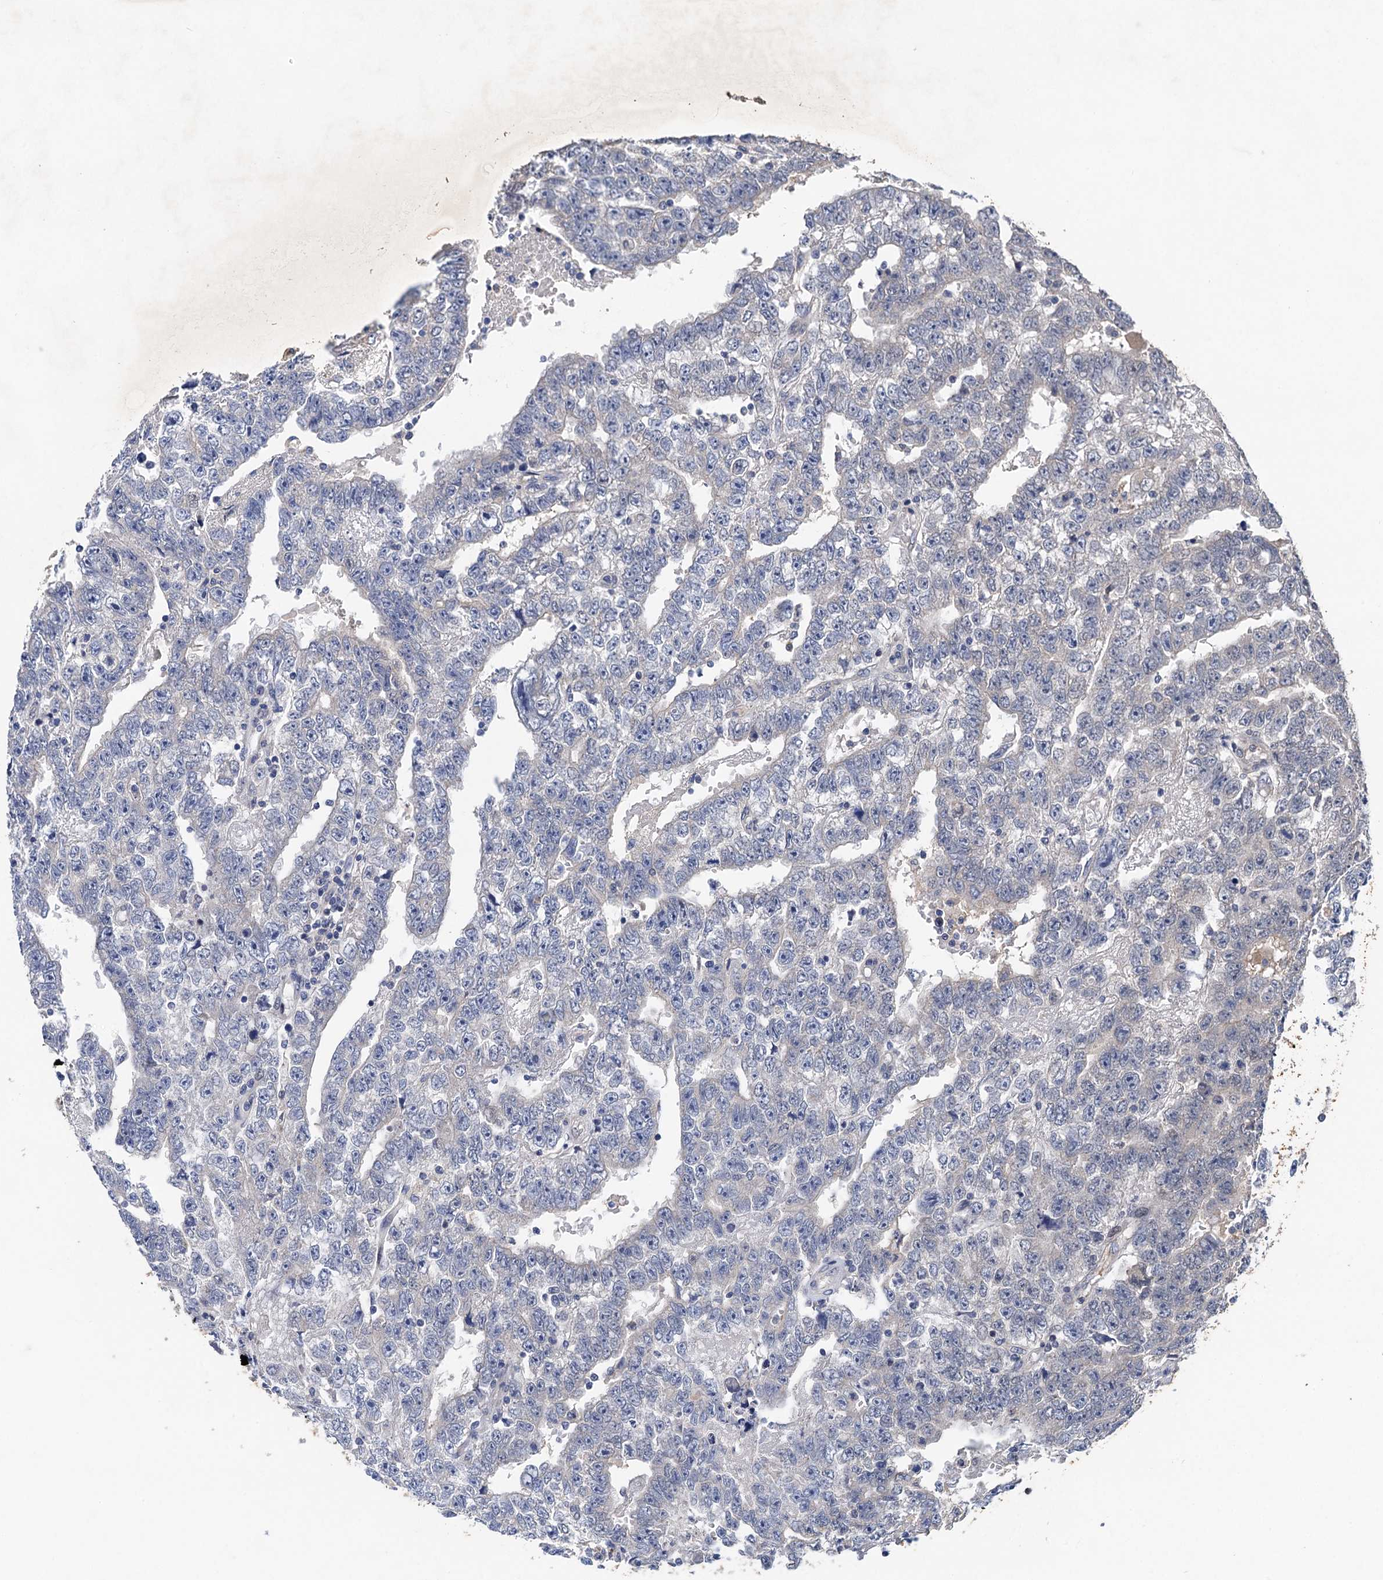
{"staining": {"intensity": "negative", "quantity": "none", "location": "none"}, "tissue": "testis cancer", "cell_type": "Tumor cells", "image_type": "cancer", "snomed": [{"axis": "morphology", "description": "Carcinoma, Embryonal, NOS"}, {"axis": "topography", "description": "Testis"}], "caption": "Micrograph shows no protein positivity in tumor cells of testis embryonal carcinoma tissue.", "gene": "TMEM39B", "patient": {"sex": "male", "age": 25}}